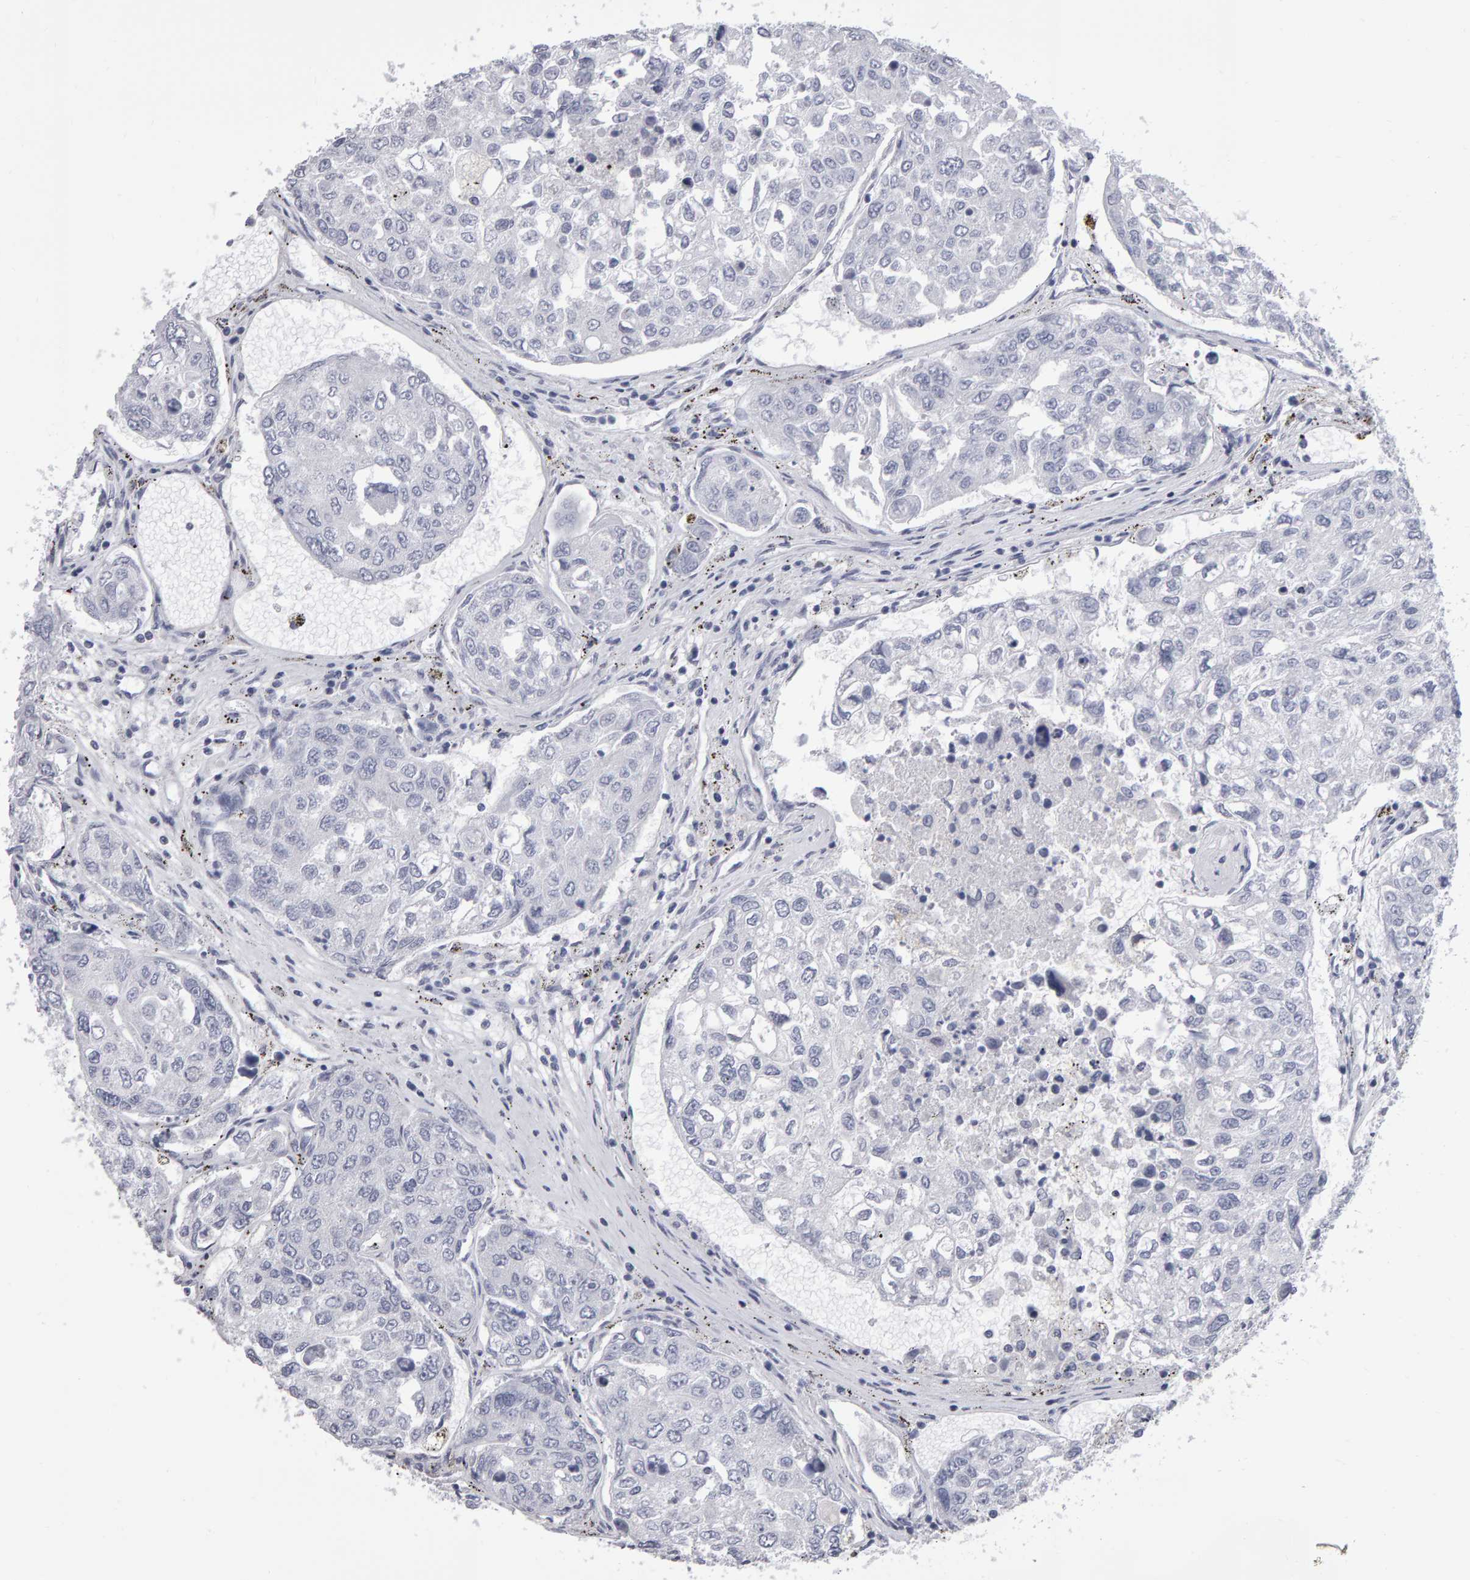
{"staining": {"intensity": "negative", "quantity": "none", "location": "none"}, "tissue": "urothelial cancer", "cell_type": "Tumor cells", "image_type": "cancer", "snomed": [{"axis": "morphology", "description": "Urothelial carcinoma, High grade"}, {"axis": "topography", "description": "Lymph node"}, {"axis": "topography", "description": "Urinary bladder"}], "caption": "Protein analysis of urothelial cancer demonstrates no significant positivity in tumor cells.", "gene": "NCDN", "patient": {"sex": "male", "age": 51}}